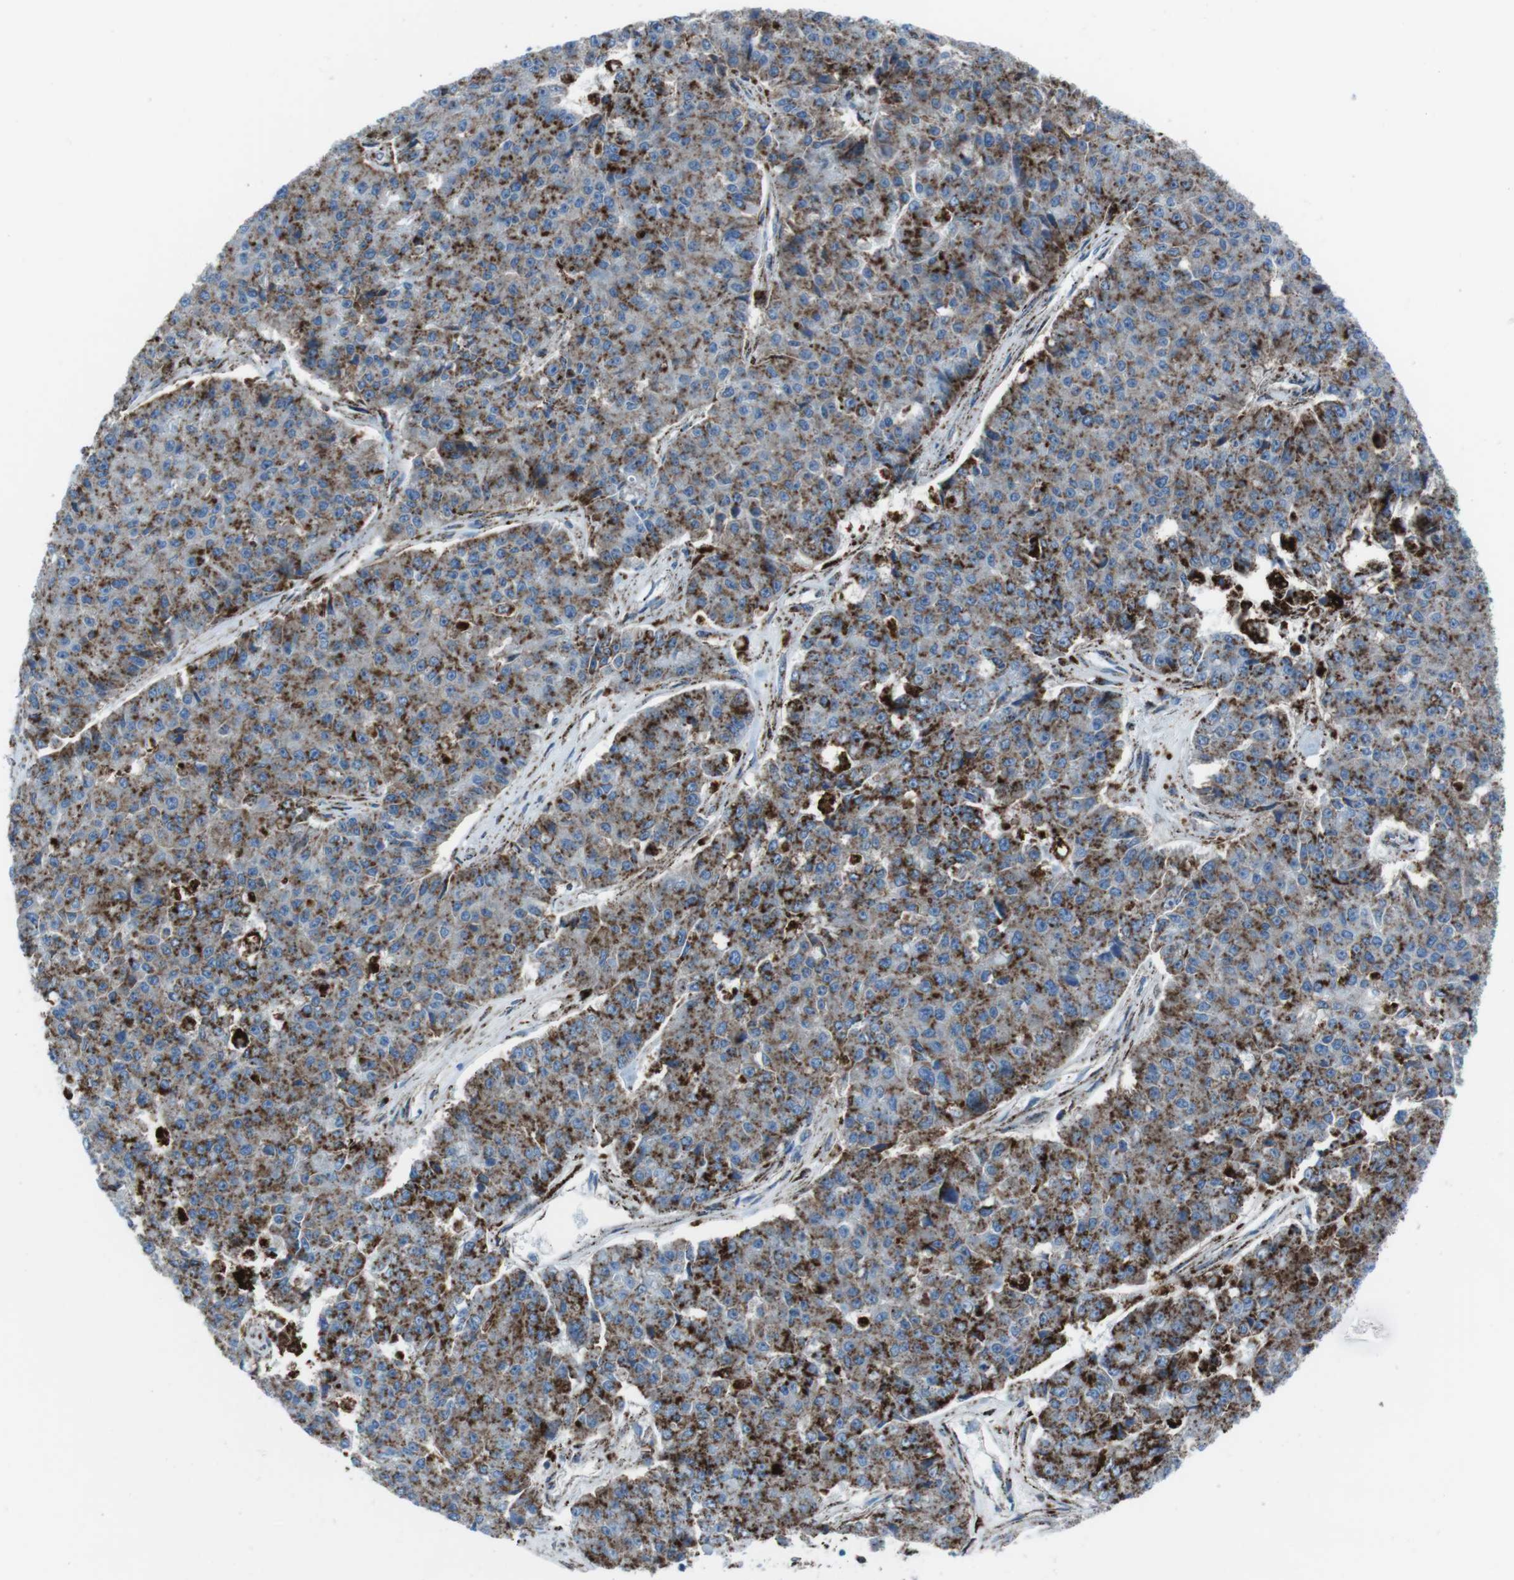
{"staining": {"intensity": "moderate", "quantity": ">75%", "location": "cytoplasmic/membranous"}, "tissue": "pancreatic cancer", "cell_type": "Tumor cells", "image_type": "cancer", "snomed": [{"axis": "morphology", "description": "Adenocarcinoma, NOS"}, {"axis": "topography", "description": "Pancreas"}], "caption": "Human pancreatic cancer stained with a protein marker exhibits moderate staining in tumor cells.", "gene": "SCARB2", "patient": {"sex": "male", "age": 50}}